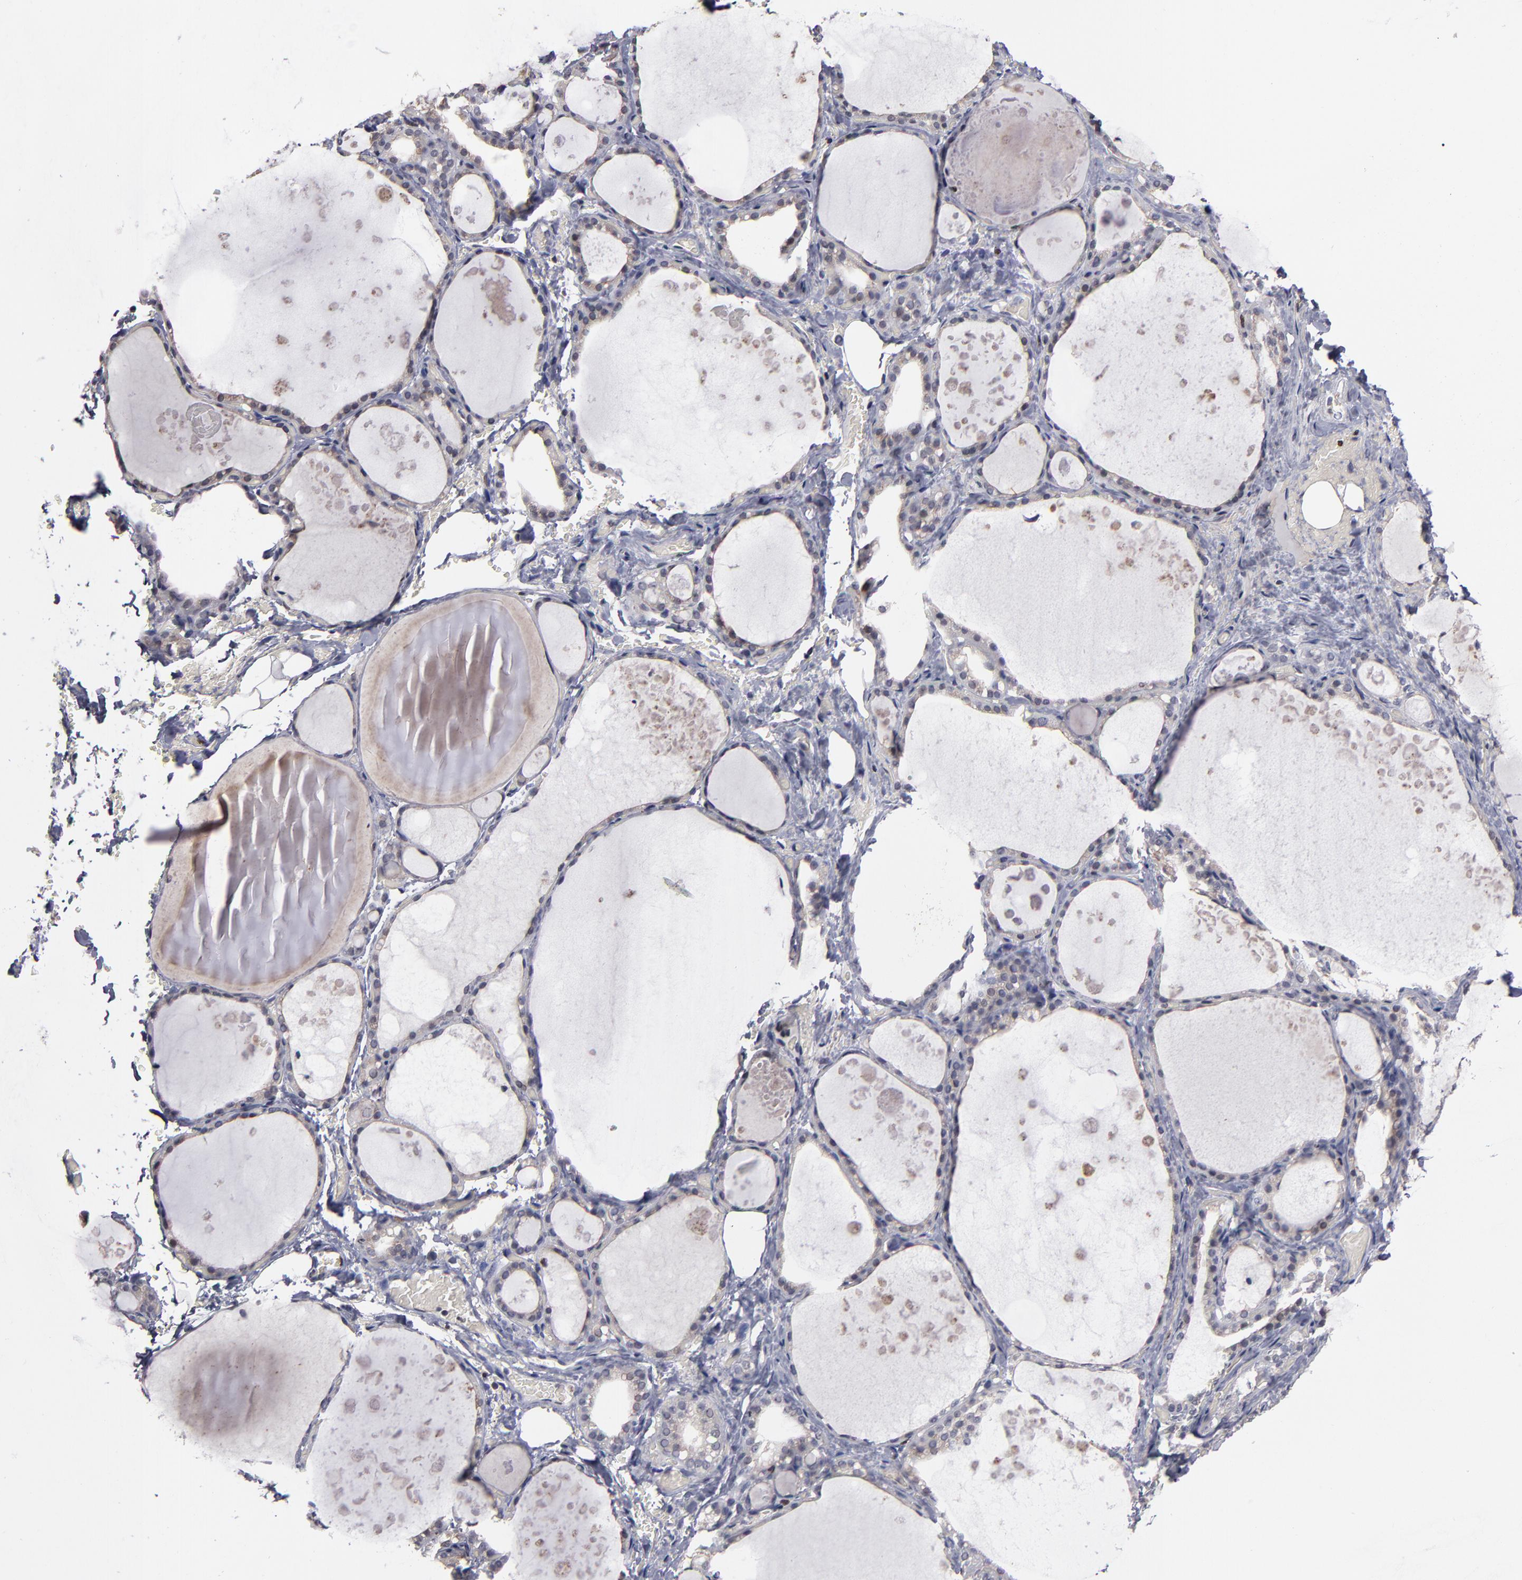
{"staining": {"intensity": "negative", "quantity": "none", "location": "none"}, "tissue": "thyroid gland", "cell_type": "Glandular cells", "image_type": "normal", "snomed": [{"axis": "morphology", "description": "Normal tissue, NOS"}, {"axis": "topography", "description": "Thyroid gland"}], "caption": "Immunohistochemical staining of normal human thyroid gland displays no significant expression in glandular cells.", "gene": "KDM6A", "patient": {"sex": "male", "age": 61}}